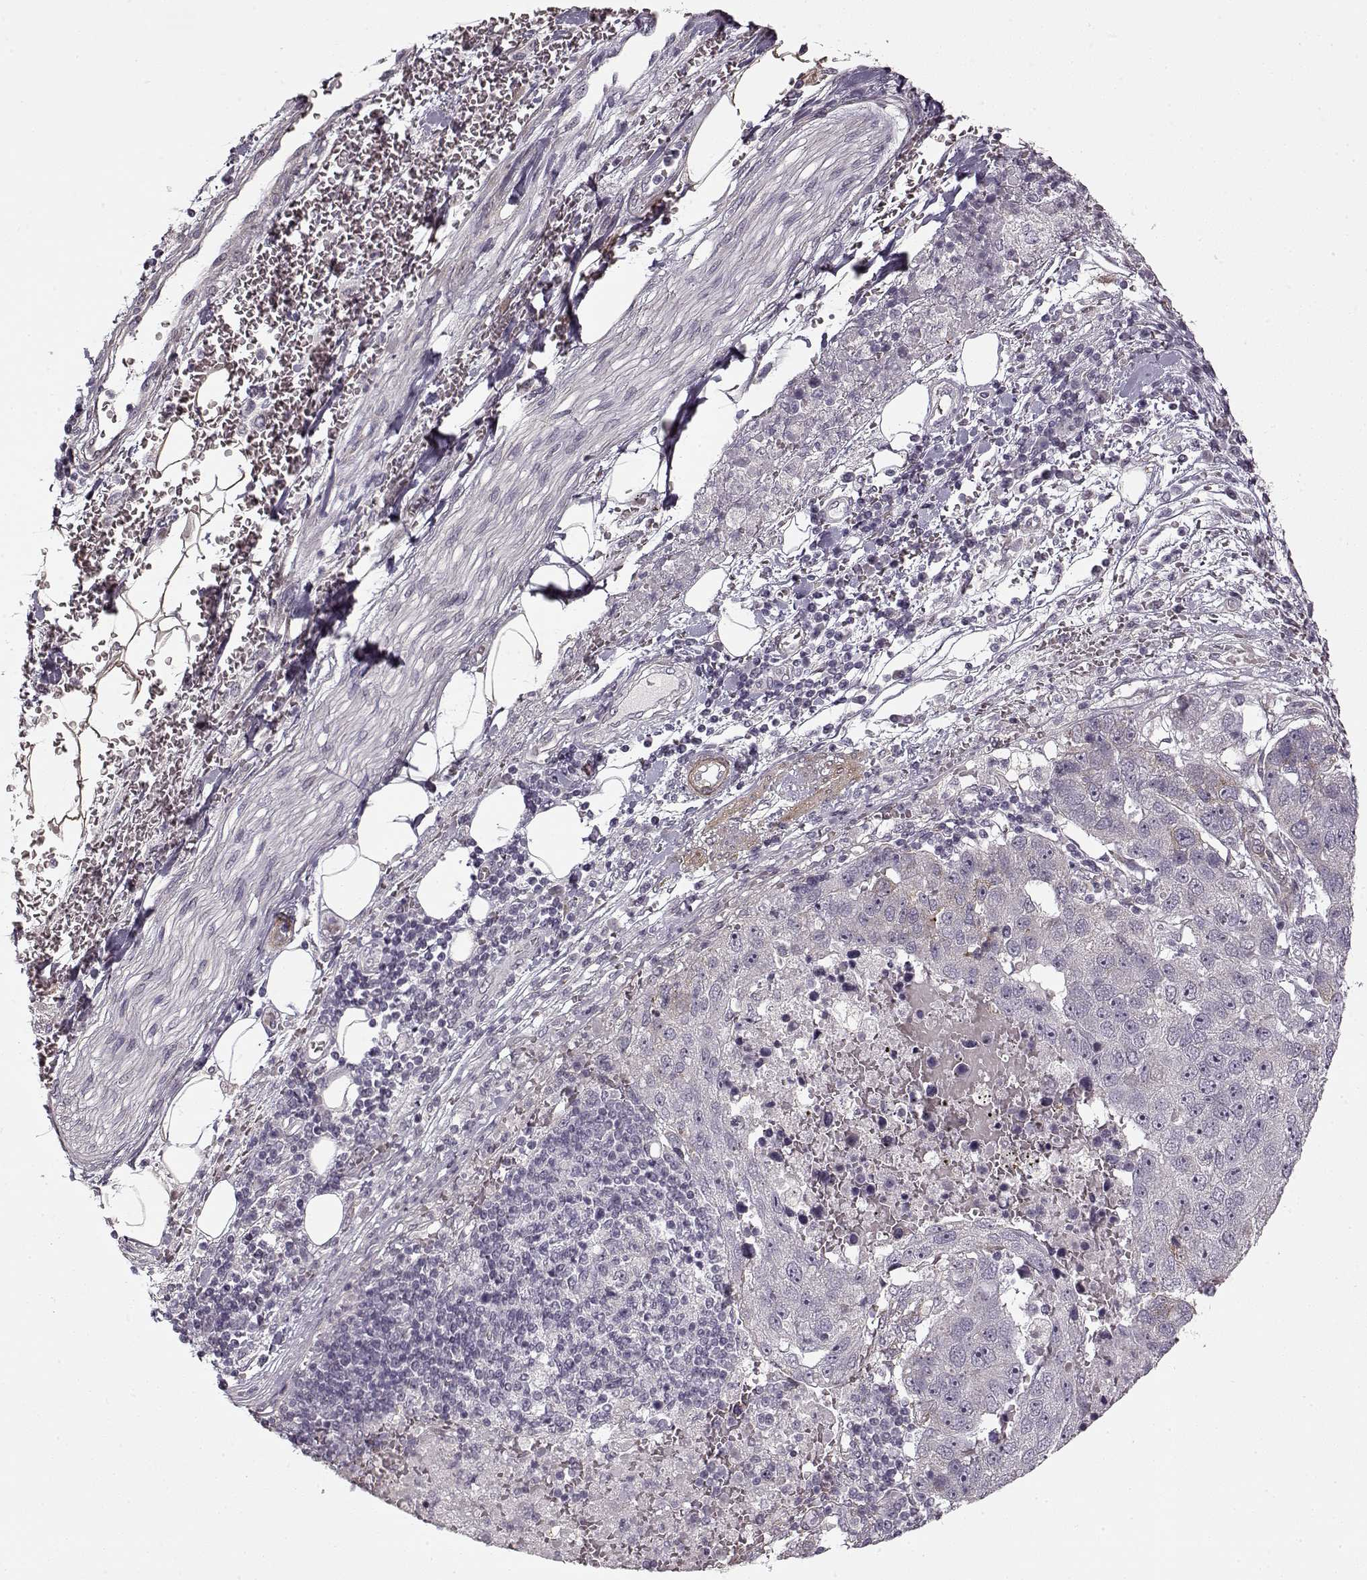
{"staining": {"intensity": "negative", "quantity": "none", "location": "none"}, "tissue": "pancreatic cancer", "cell_type": "Tumor cells", "image_type": "cancer", "snomed": [{"axis": "morphology", "description": "Adenocarcinoma, NOS"}, {"axis": "topography", "description": "Pancreas"}], "caption": "There is no significant staining in tumor cells of adenocarcinoma (pancreatic).", "gene": "LAMB2", "patient": {"sex": "female", "age": 61}}